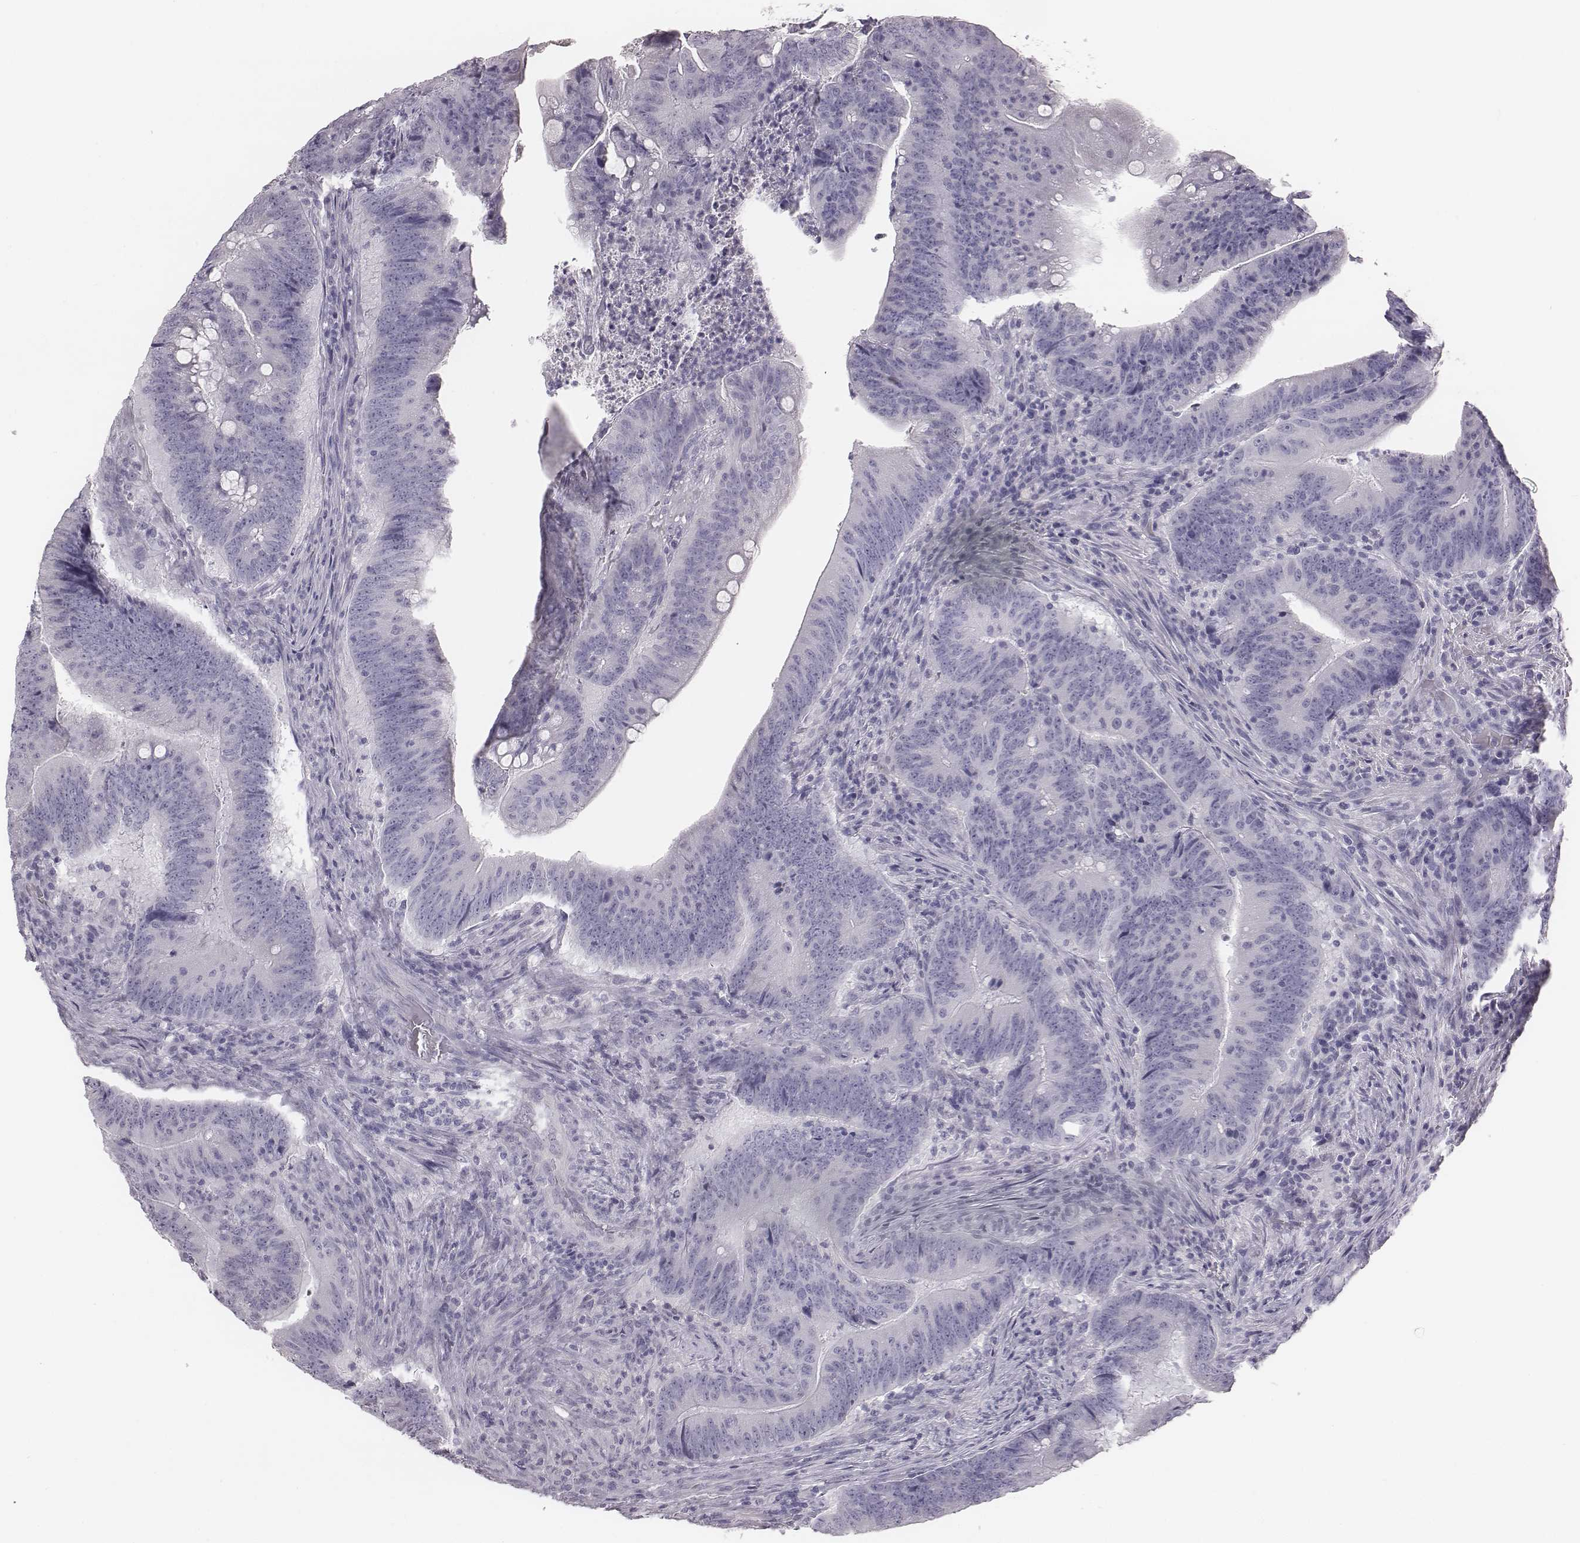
{"staining": {"intensity": "negative", "quantity": "none", "location": "none"}, "tissue": "colorectal cancer", "cell_type": "Tumor cells", "image_type": "cancer", "snomed": [{"axis": "morphology", "description": "Adenocarcinoma, NOS"}, {"axis": "topography", "description": "Colon"}], "caption": "This is an IHC image of colorectal adenocarcinoma. There is no expression in tumor cells.", "gene": "C6orf58", "patient": {"sex": "female", "age": 87}}